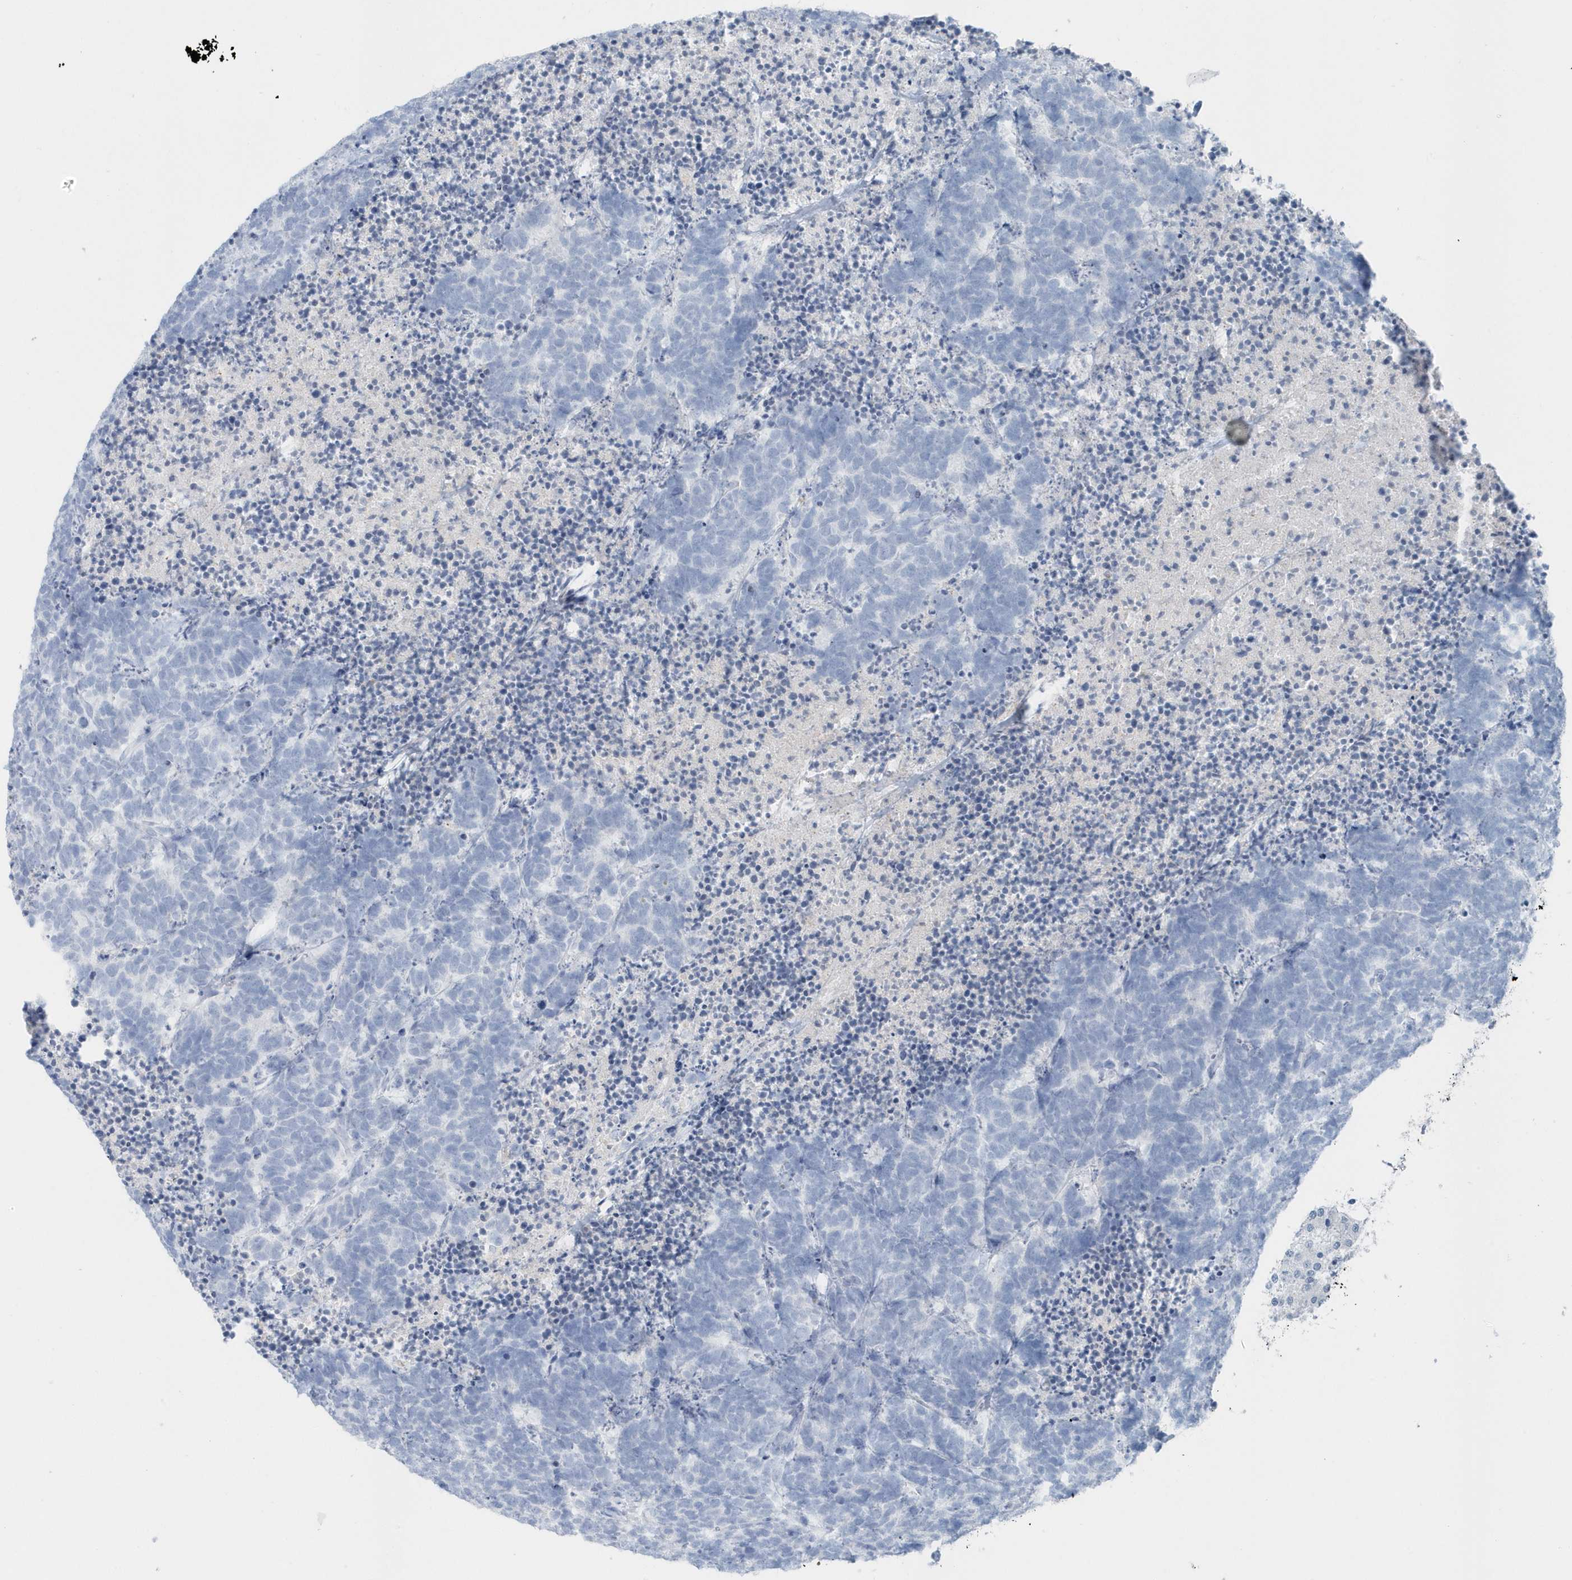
{"staining": {"intensity": "negative", "quantity": "none", "location": "none"}, "tissue": "carcinoid", "cell_type": "Tumor cells", "image_type": "cancer", "snomed": [{"axis": "morphology", "description": "Carcinoma, NOS"}, {"axis": "morphology", "description": "Carcinoid, malignant, NOS"}, {"axis": "topography", "description": "Urinary bladder"}], "caption": "Immunohistochemistry (IHC) of carcinoid demonstrates no positivity in tumor cells.", "gene": "FAM98A", "patient": {"sex": "male", "age": 57}}